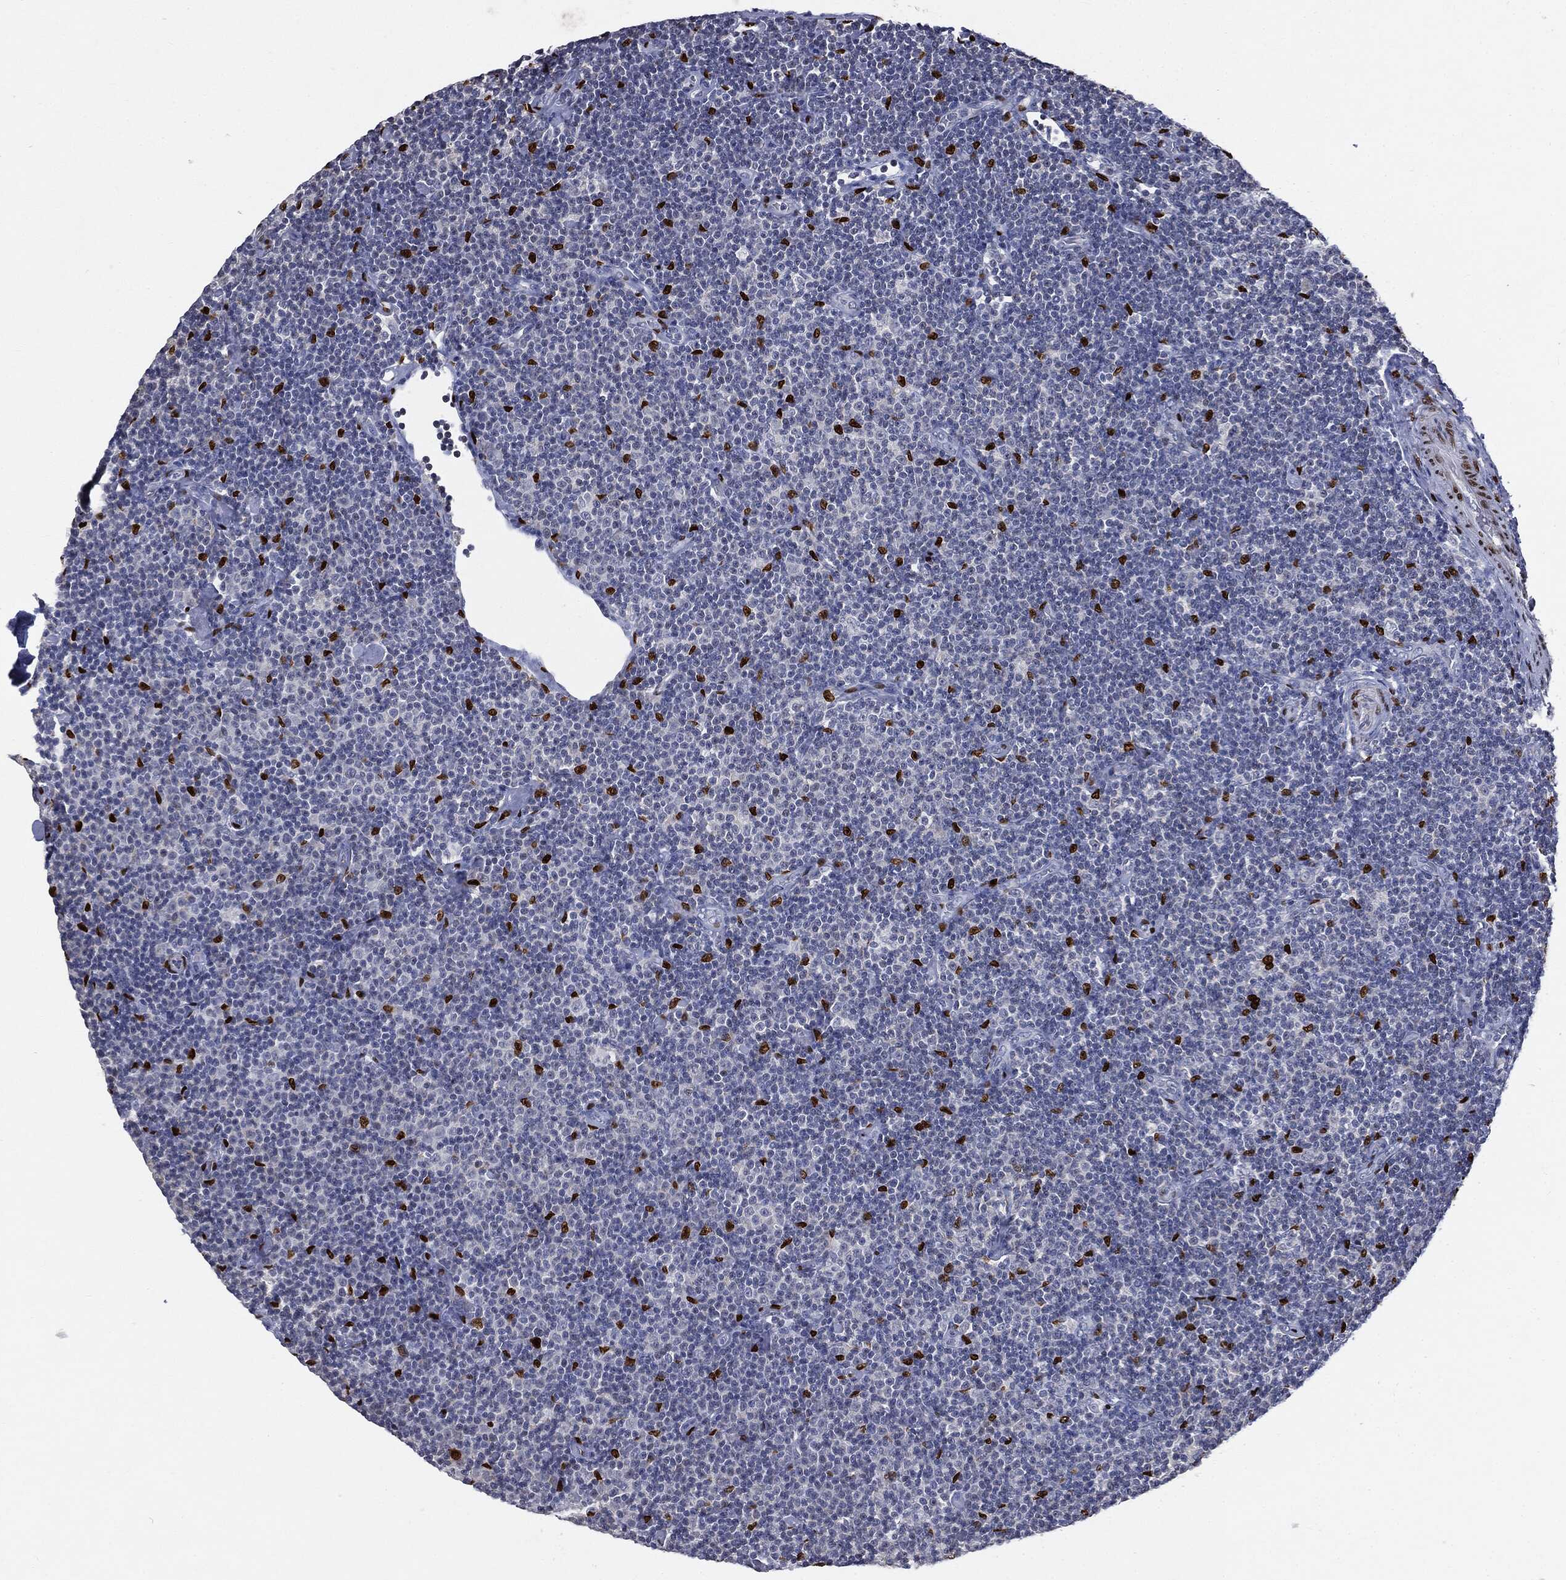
{"staining": {"intensity": "negative", "quantity": "none", "location": "none"}, "tissue": "lymphoma", "cell_type": "Tumor cells", "image_type": "cancer", "snomed": [{"axis": "morphology", "description": "Malignant lymphoma, non-Hodgkin's type, Low grade"}, {"axis": "topography", "description": "Lymph node"}], "caption": "The histopathology image displays no staining of tumor cells in lymphoma.", "gene": "CASD1", "patient": {"sex": "male", "age": 81}}